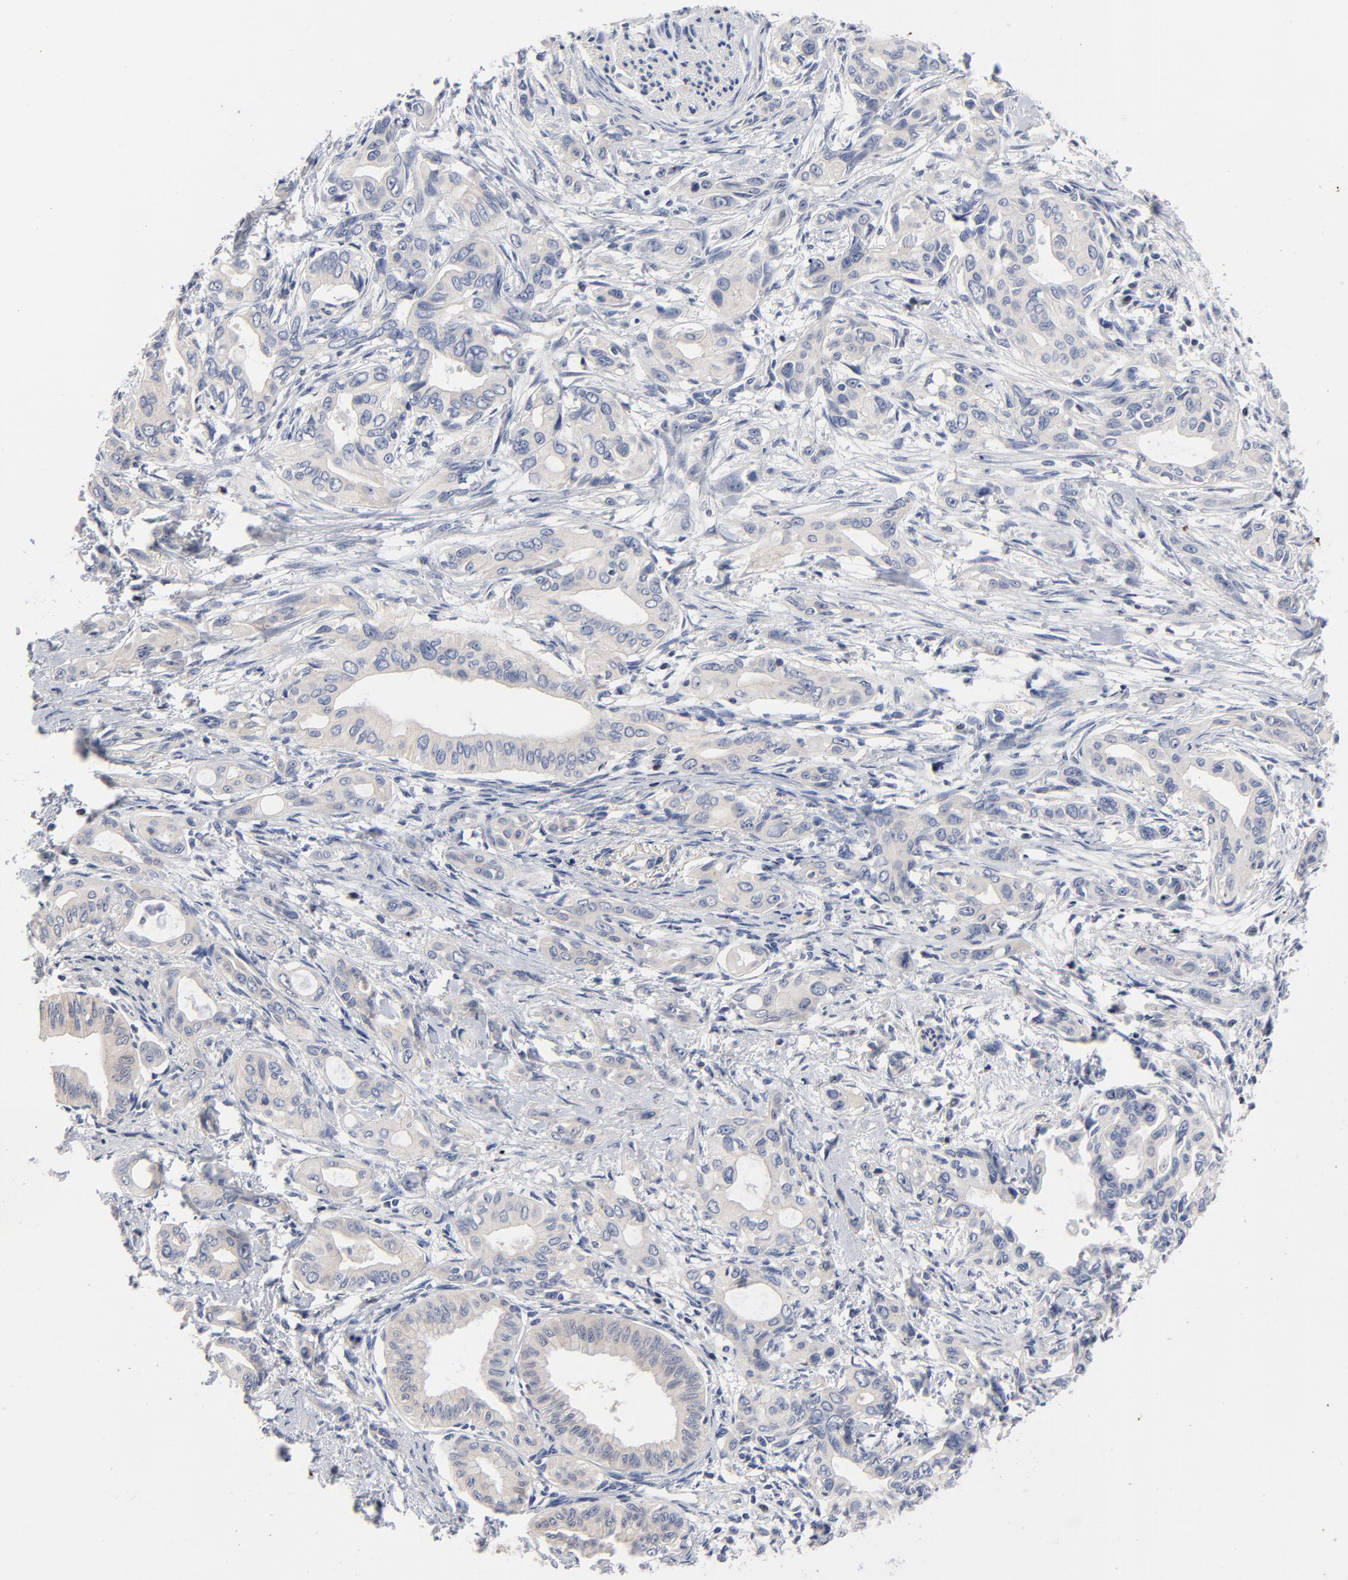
{"staining": {"intensity": "weak", "quantity": "<25%", "location": "cytoplasmic/membranous"}, "tissue": "pancreatic cancer", "cell_type": "Tumor cells", "image_type": "cancer", "snomed": [{"axis": "morphology", "description": "Adenocarcinoma, NOS"}, {"axis": "topography", "description": "Pancreas"}], "caption": "DAB immunohistochemical staining of human adenocarcinoma (pancreatic) exhibits no significant positivity in tumor cells.", "gene": "AADAC", "patient": {"sex": "female", "age": 60}}